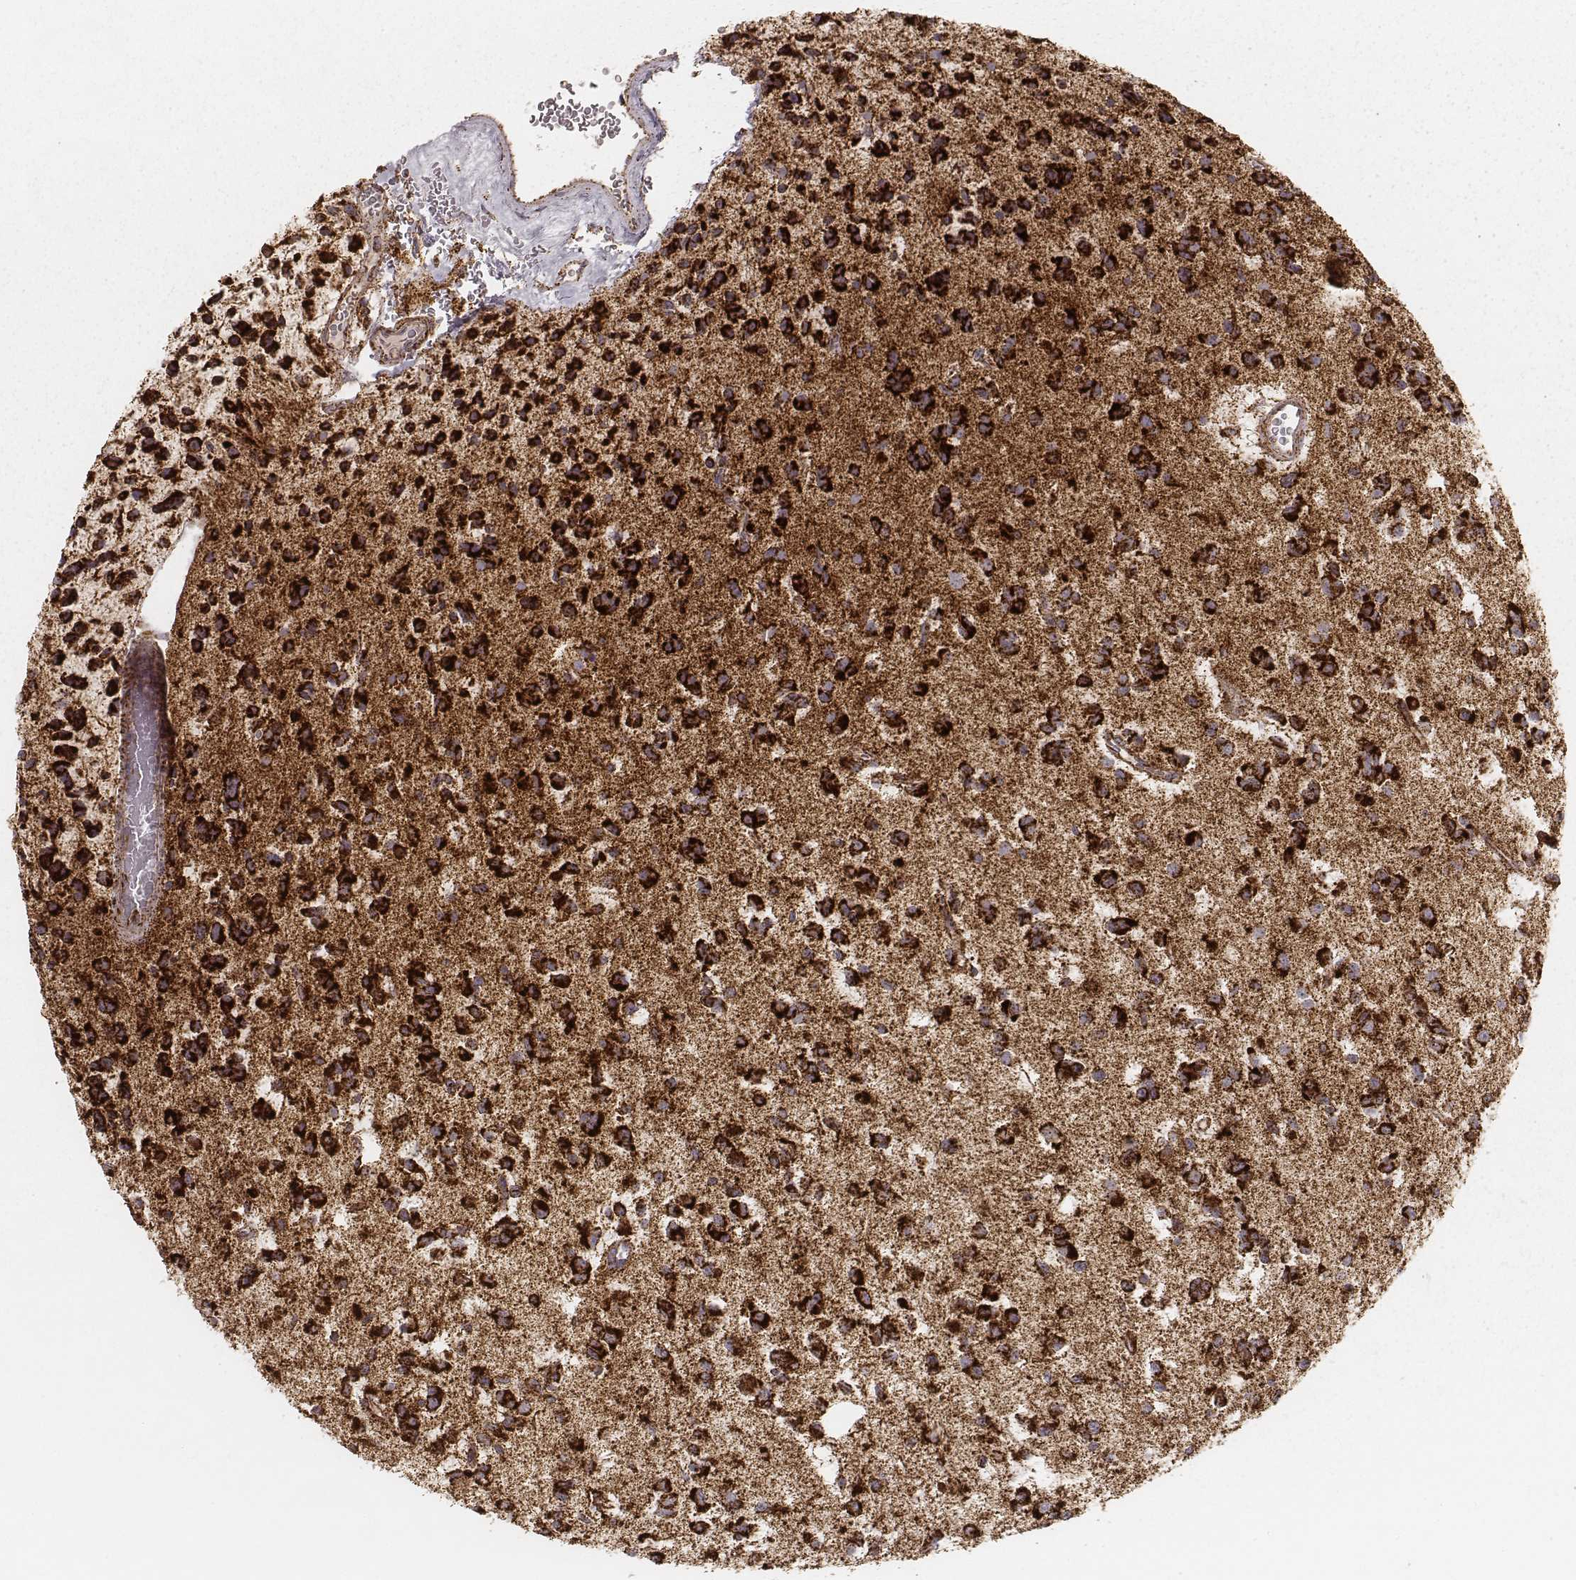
{"staining": {"intensity": "strong", "quantity": ">75%", "location": "cytoplasmic/membranous"}, "tissue": "glioma", "cell_type": "Tumor cells", "image_type": "cancer", "snomed": [{"axis": "morphology", "description": "Glioma, malignant, Low grade"}, {"axis": "topography", "description": "Brain"}], "caption": "IHC of low-grade glioma (malignant) exhibits high levels of strong cytoplasmic/membranous staining in about >75% of tumor cells.", "gene": "CS", "patient": {"sex": "female", "age": 45}}